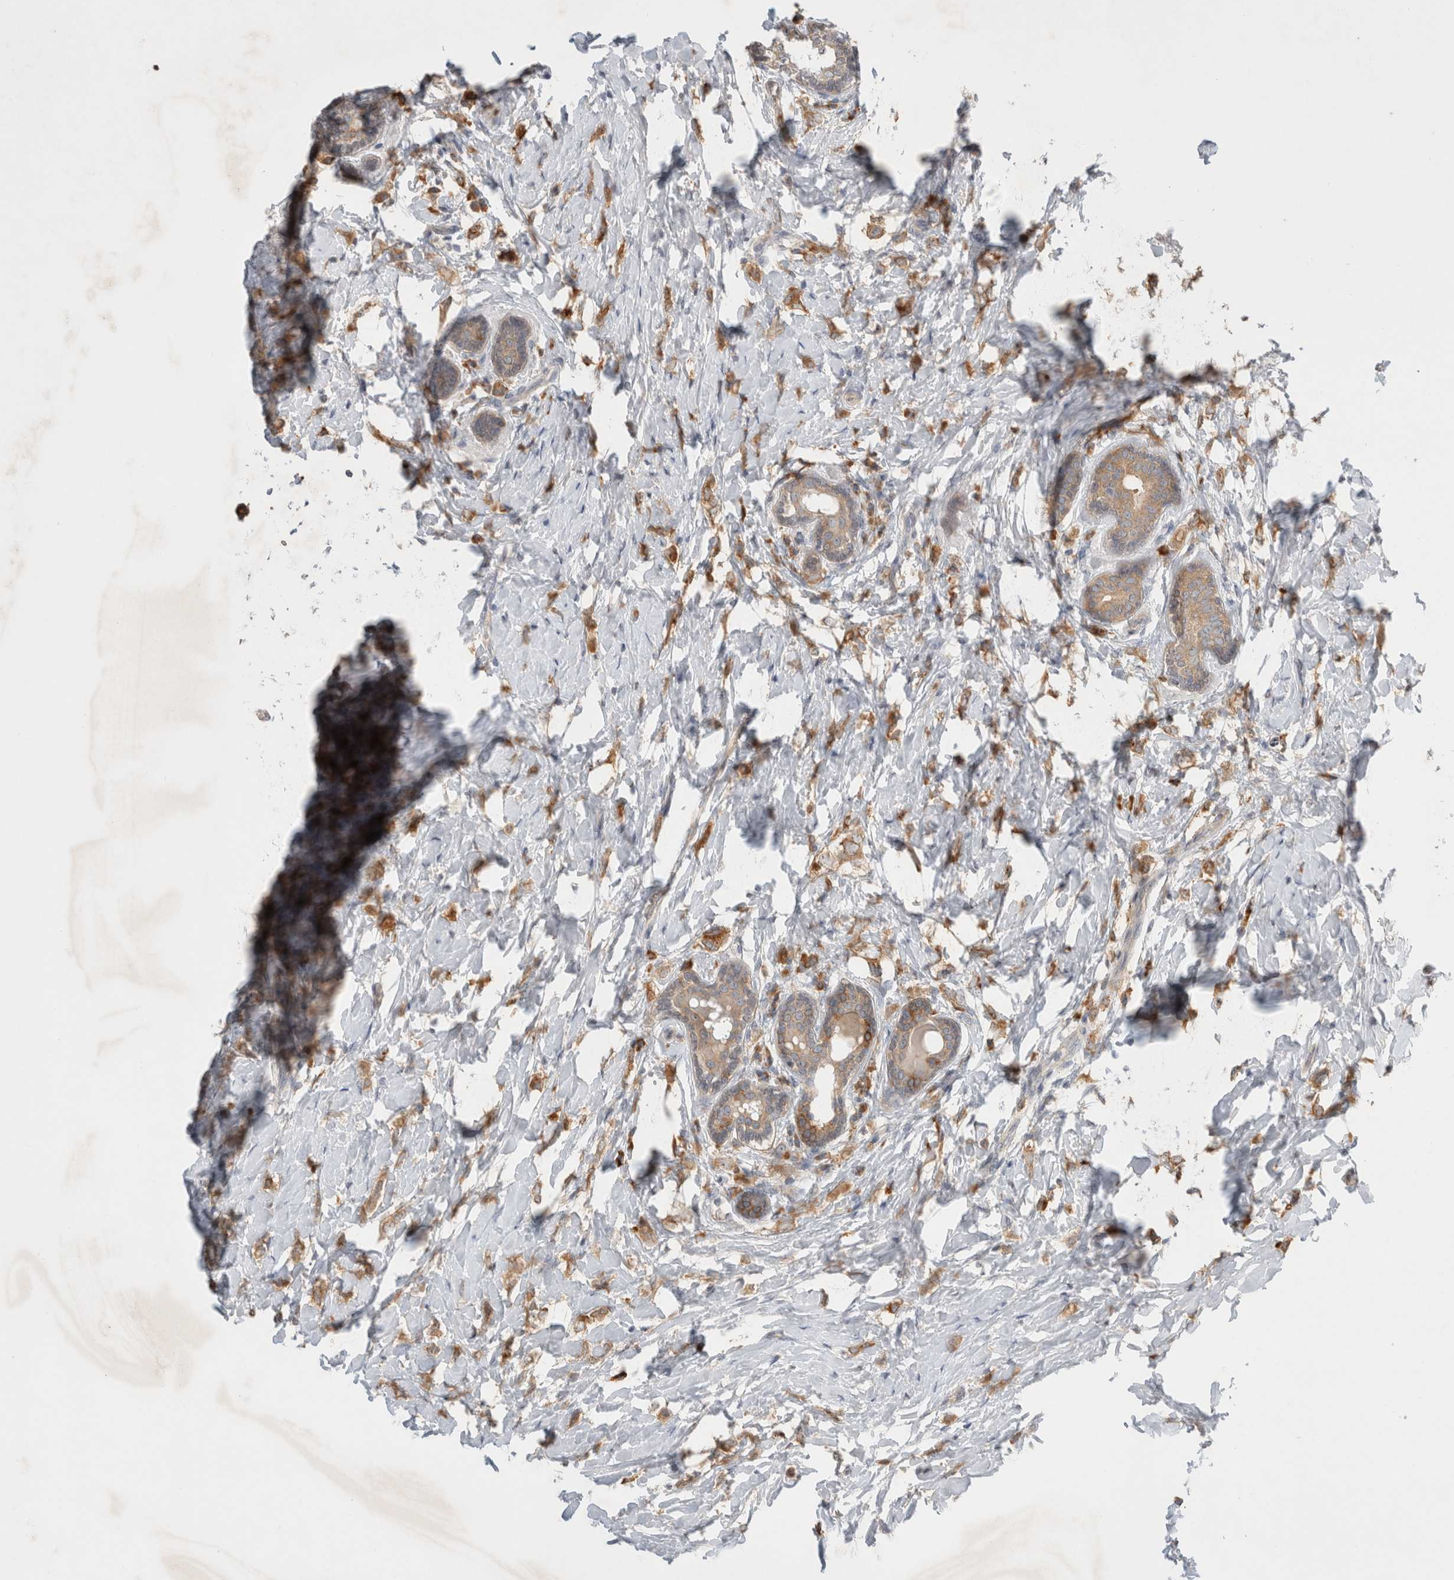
{"staining": {"intensity": "moderate", "quantity": ">75%", "location": "cytoplasmic/membranous"}, "tissue": "breast cancer", "cell_type": "Tumor cells", "image_type": "cancer", "snomed": [{"axis": "morphology", "description": "Normal tissue, NOS"}, {"axis": "morphology", "description": "Lobular carcinoma"}, {"axis": "topography", "description": "Breast"}], "caption": "Human lobular carcinoma (breast) stained for a protein (brown) reveals moderate cytoplasmic/membranous positive expression in about >75% of tumor cells.", "gene": "NEDD4L", "patient": {"sex": "female", "age": 47}}